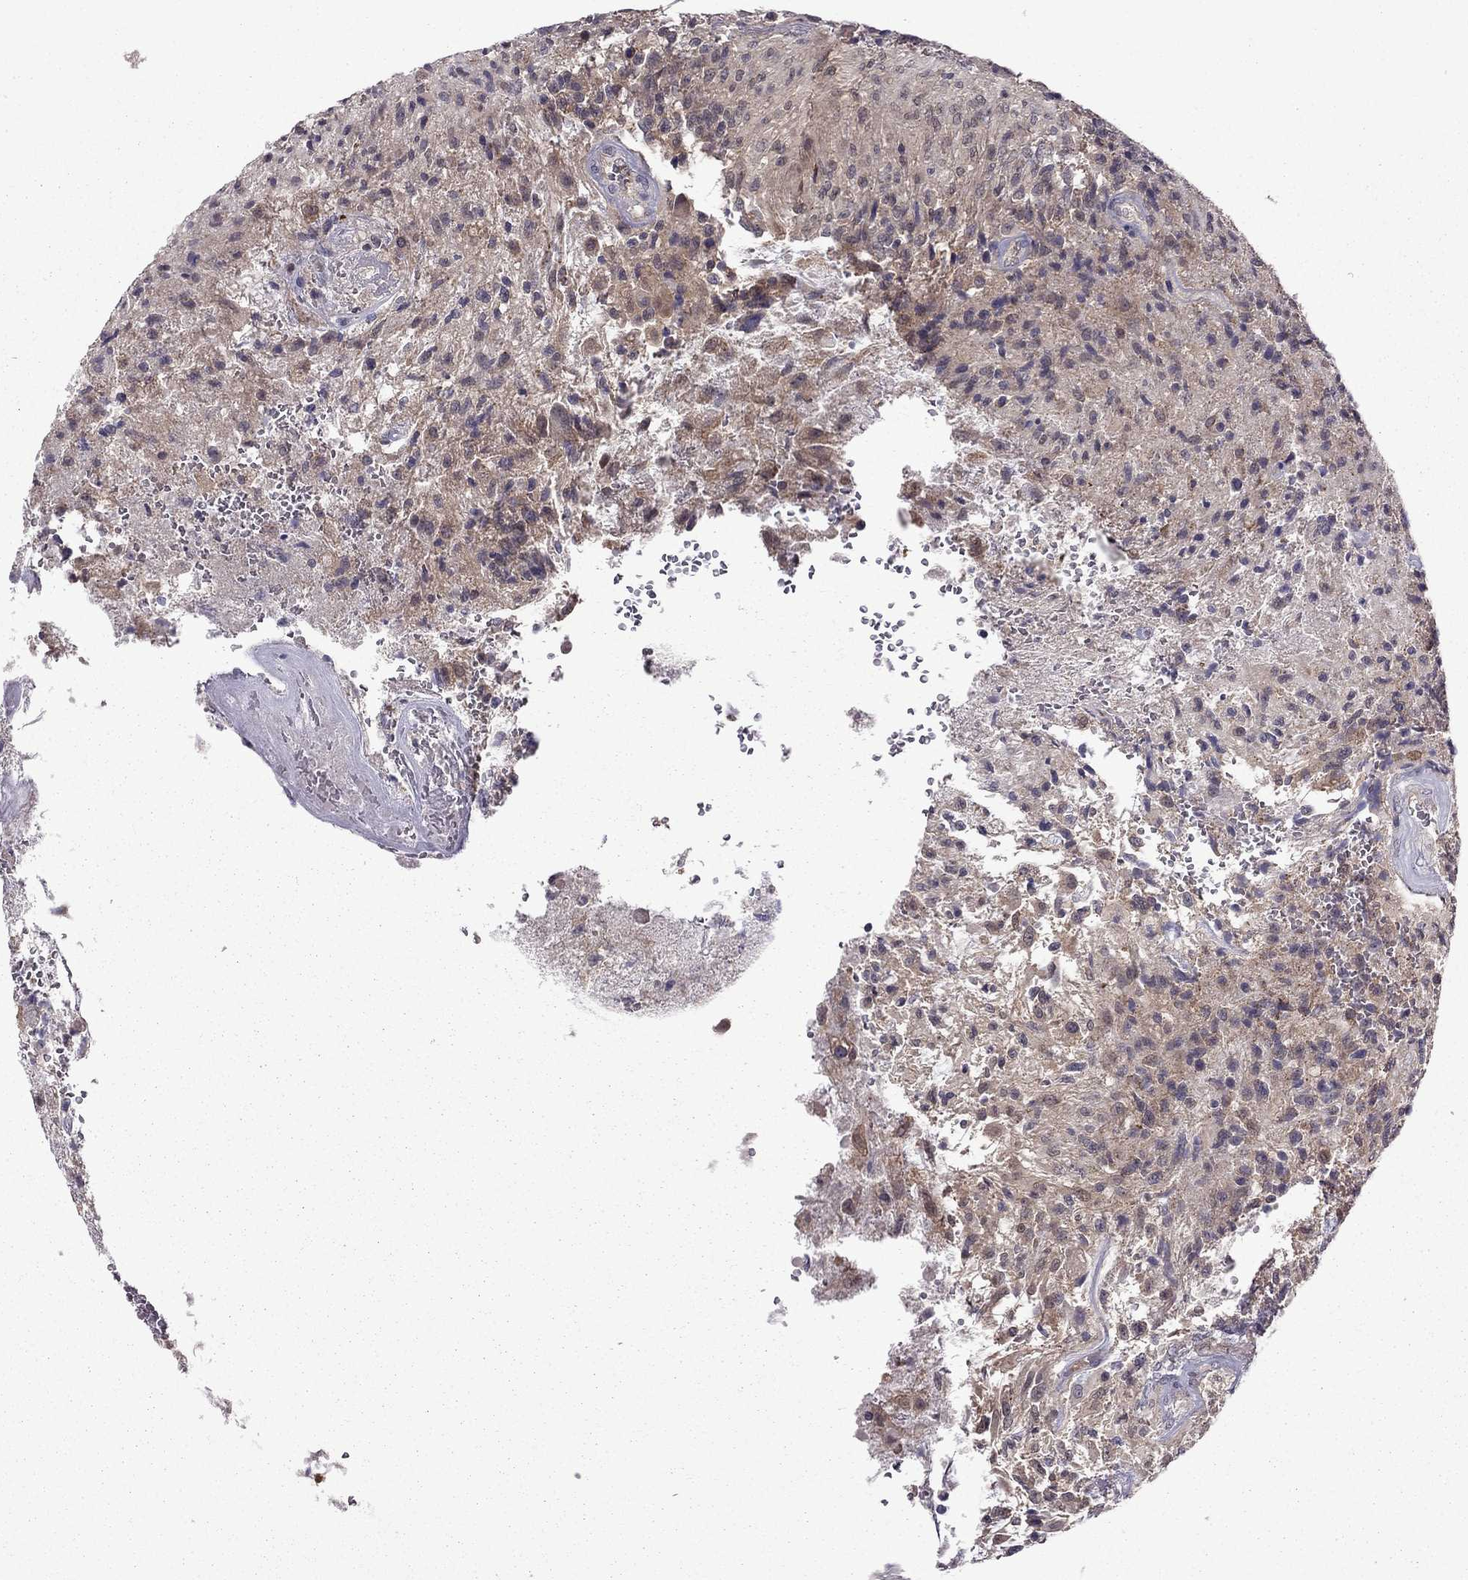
{"staining": {"intensity": "negative", "quantity": "none", "location": "none"}, "tissue": "glioma", "cell_type": "Tumor cells", "image_type": "cancer", "snomed": [{"axis": "morphology", "description": "Glioma, malignant, High grade"}, {"axis": "topography", "description": "Brain"}], "caption": "Human malignant high-grade glioma stained for a protein using IHC exhibits no expression in tumor cells.", "gene": "CDK5", "patient": {"sex": "male", "age": 56}}